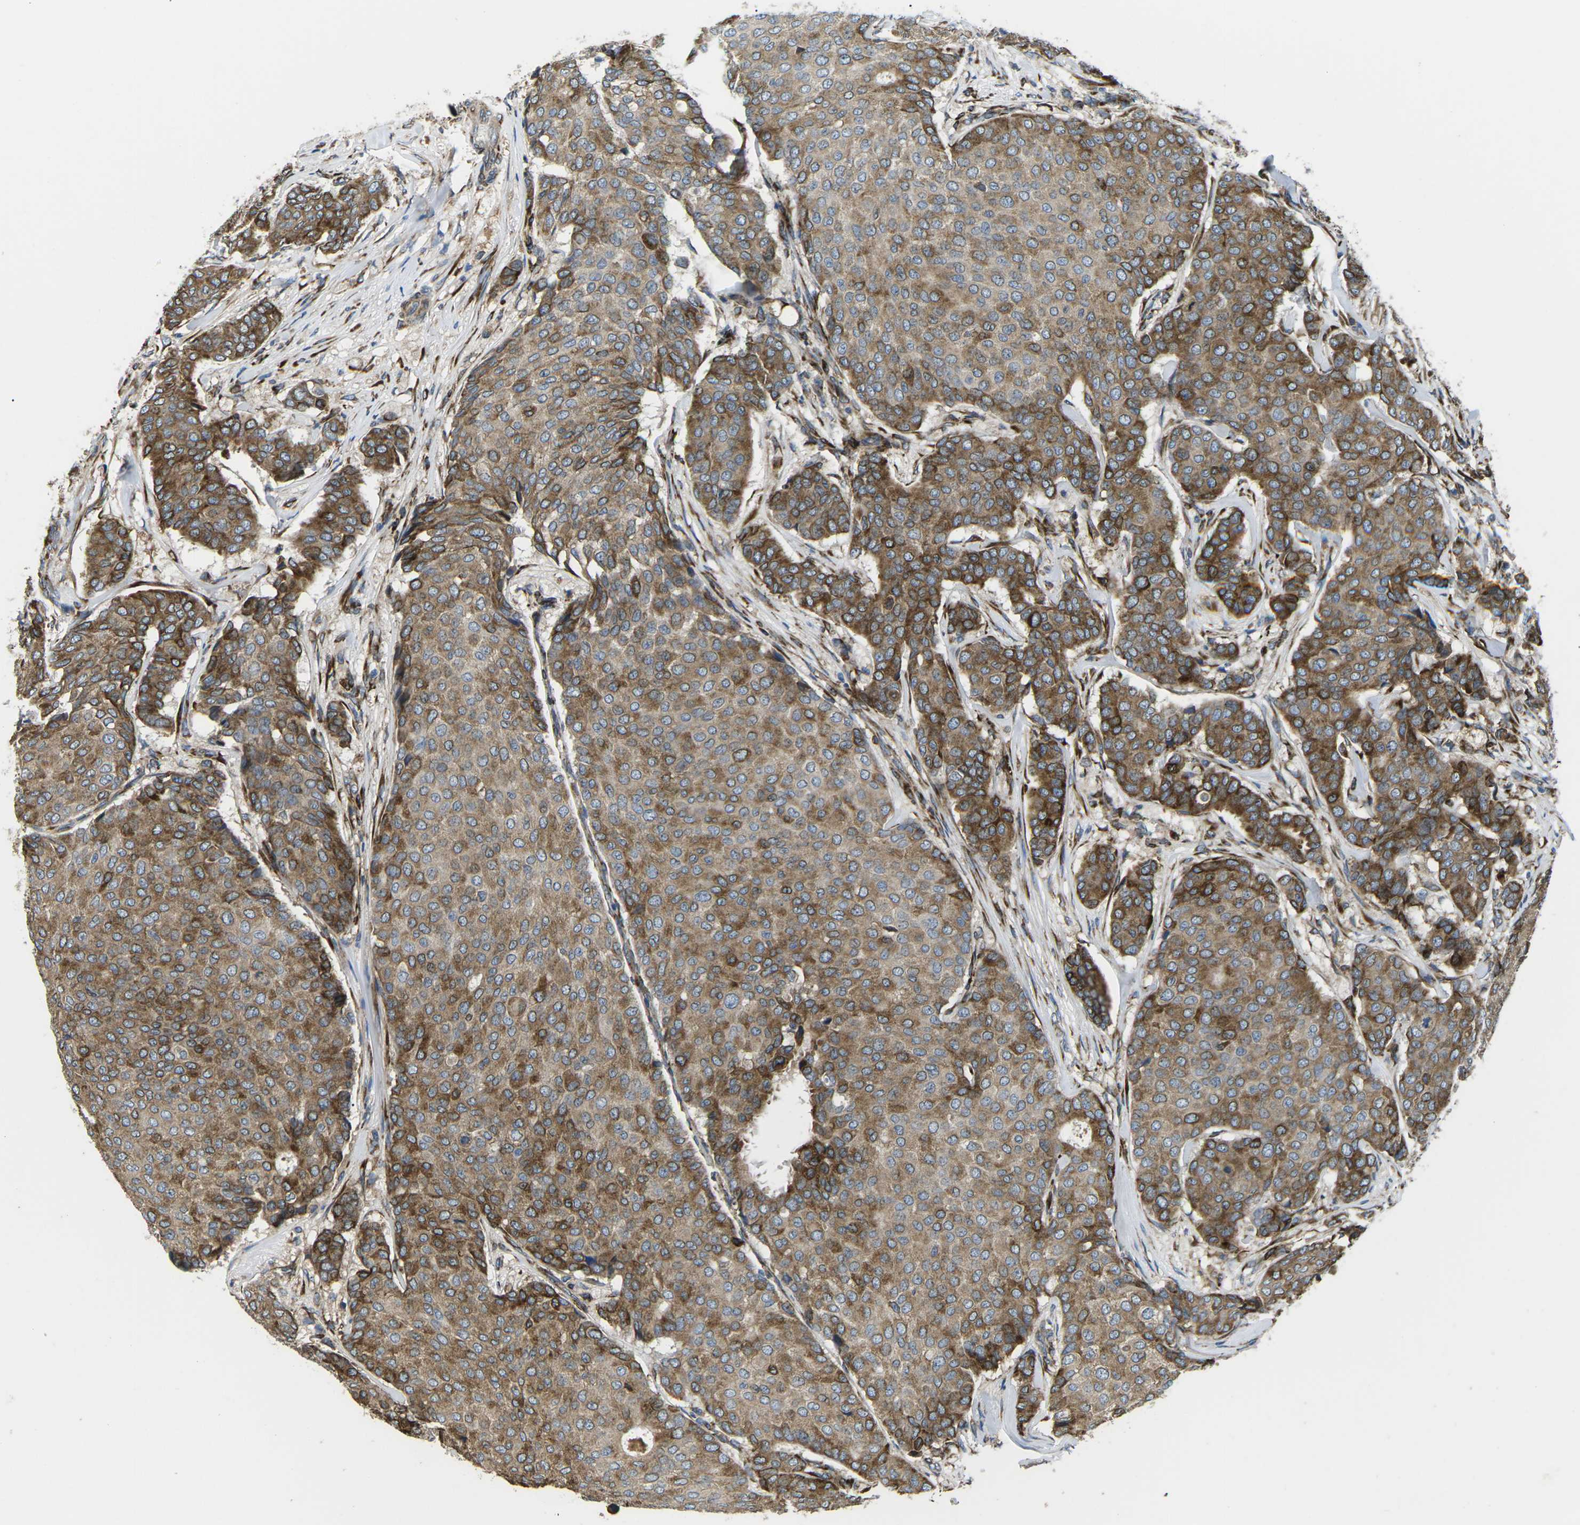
{"staining": {"intensity": "strong", "quantity": ">75%", "location": "cytoplasmic/membranous"}, "tissue": "breast cancer", "cell_type": "Tumor cells", "image_type": "cancer", "snomed": [{"axis": "morphology", "description": "Duct carcinoma"}, {"axis": "topography", "description": "Breast"}], "caption": "IHC of breast cancer shows high levels of strong cytoplasmic/membranous expression in about >75% of tumor cells.", "gene": "PDZD8", "patient": {"sex": "female", "age": 75}}